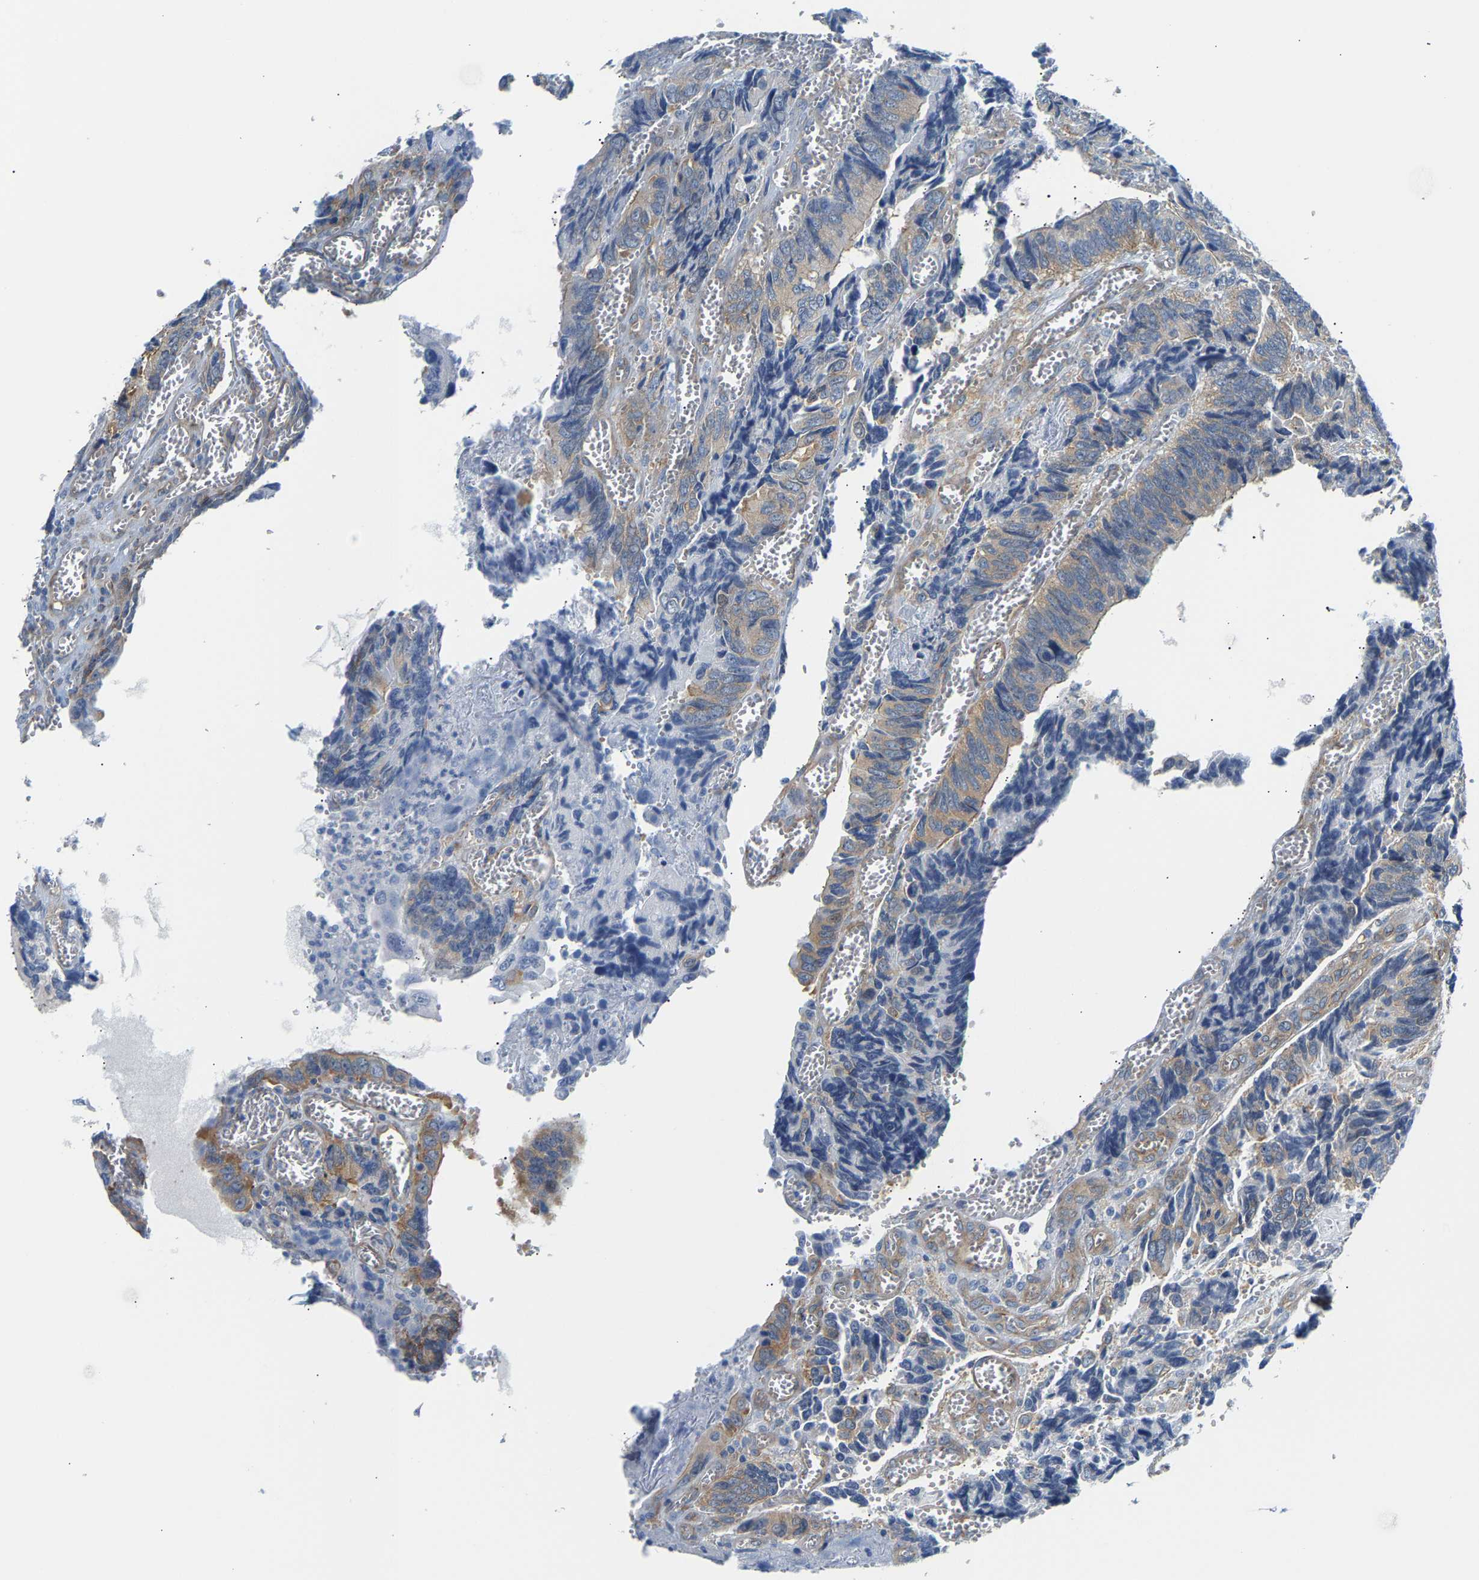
{"staining": {"intensity": "moderate", "quantity": "<25%", "location": "cytoplasmic/membranous"}, "tissue": "colorectal cancer", "cell_type": "Tumor cells", "image_type": "cancer", "snomed": [{"axis": "morphology", "description": "Adenocarcinoma, NOS"}, {"axis": "topography", "description": "Colon"}], "caption": "Colorectal adenocarcinoma stained with IHC exhibits moderate cytoplasmic/membranous positivity in about <25% of tumor cells. (Stains: DAB (3,3'-diaminobenzidine) in brown, nuclei in blue, Microscopy: brightfield microscopy at high magnification).", "gene": "PAWR", "patient": {"sex": "male", "age": 72}}